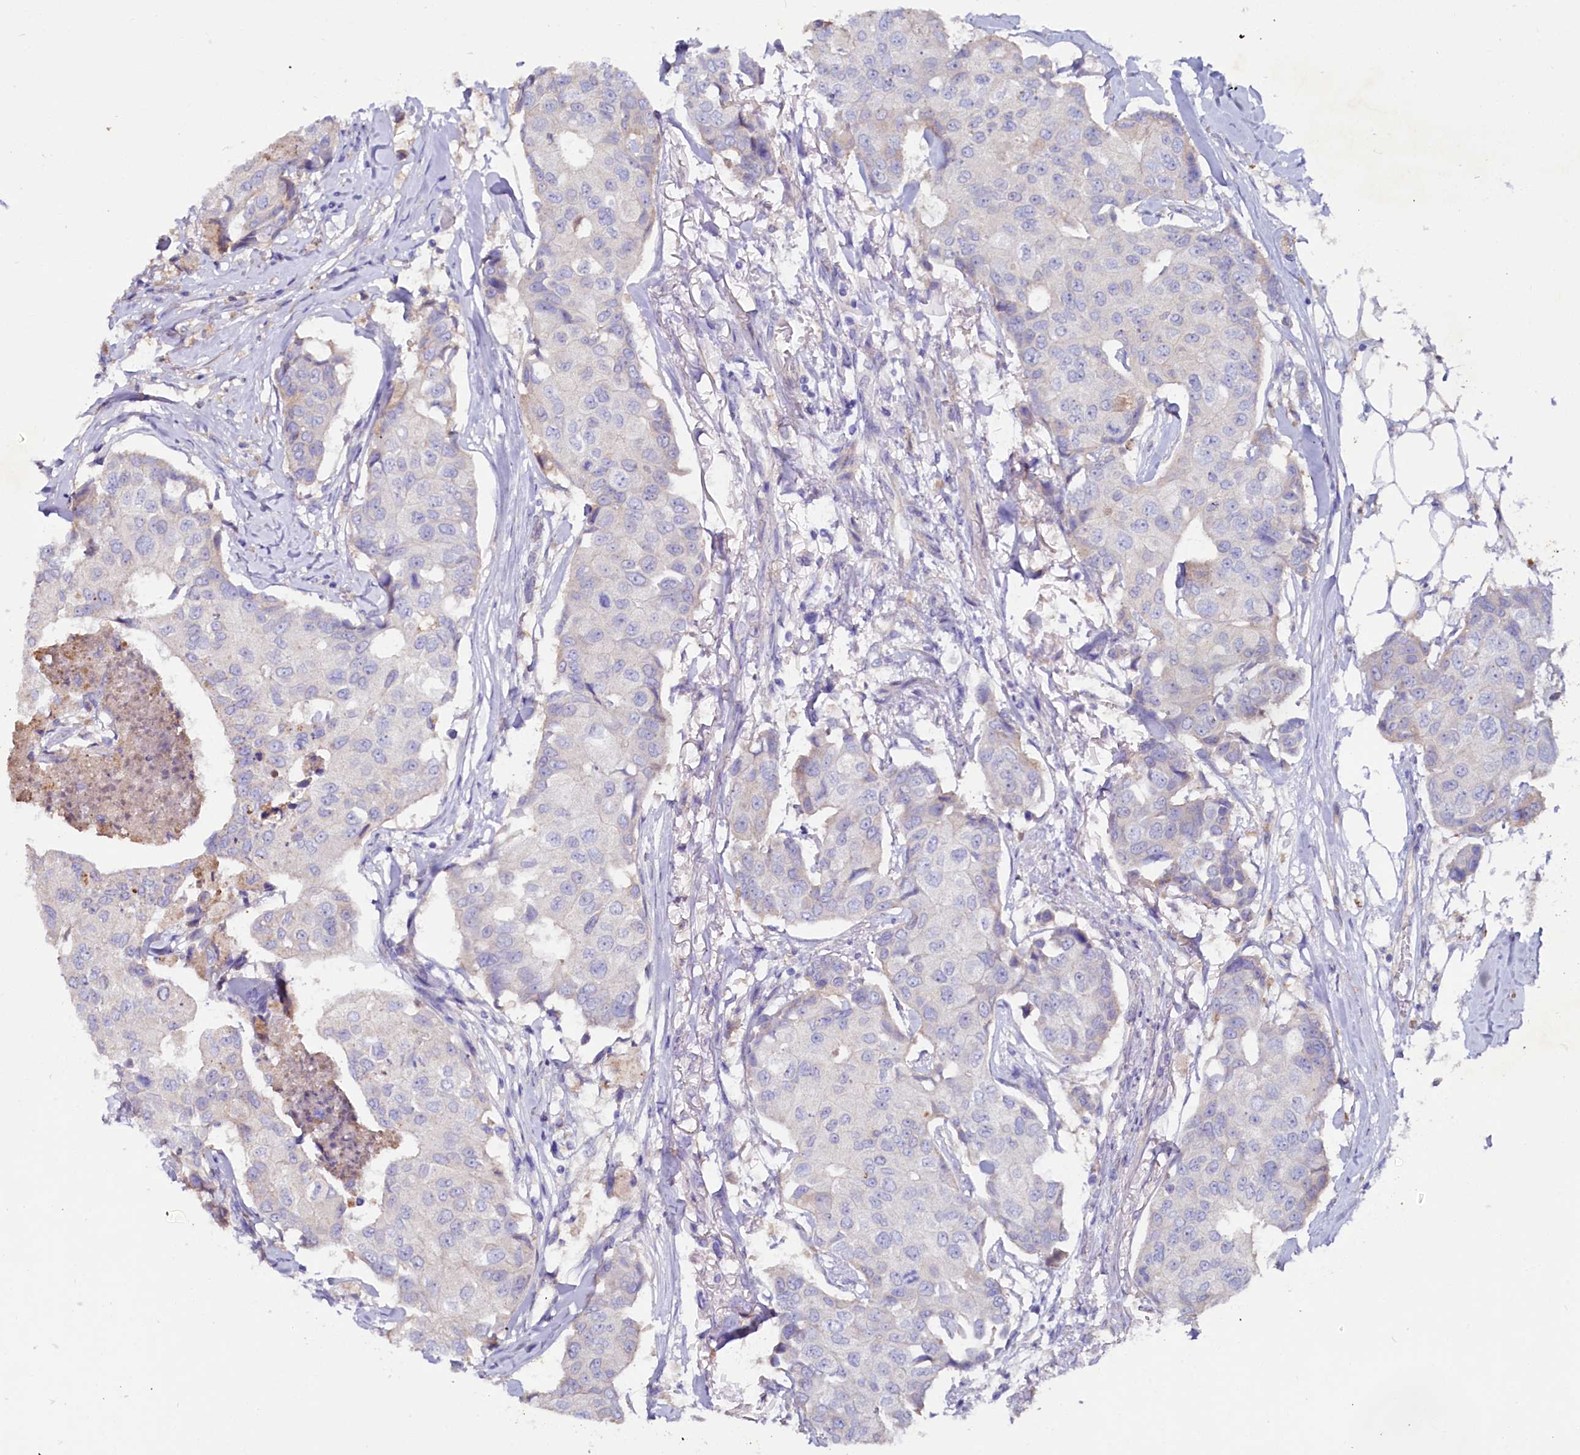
{"staining": {"intensity": "negative", "quantity": "none", "location": "none"}, "tissue": "breast cancer", "cell_type": "Tumor cells", "image_type": "cancer", "snomed": [{"axis": "morphology", "description": "Duct carcinoma"}, {"axis": "topography", "description": "Breast"}], "caption": "A high-resolution image shows immunohistochemistry staining of breast cancer, which reveals no significant staining in tumor cells.", "gene": "IL17RD", "patient": {"sex": "female", "age": 80}}